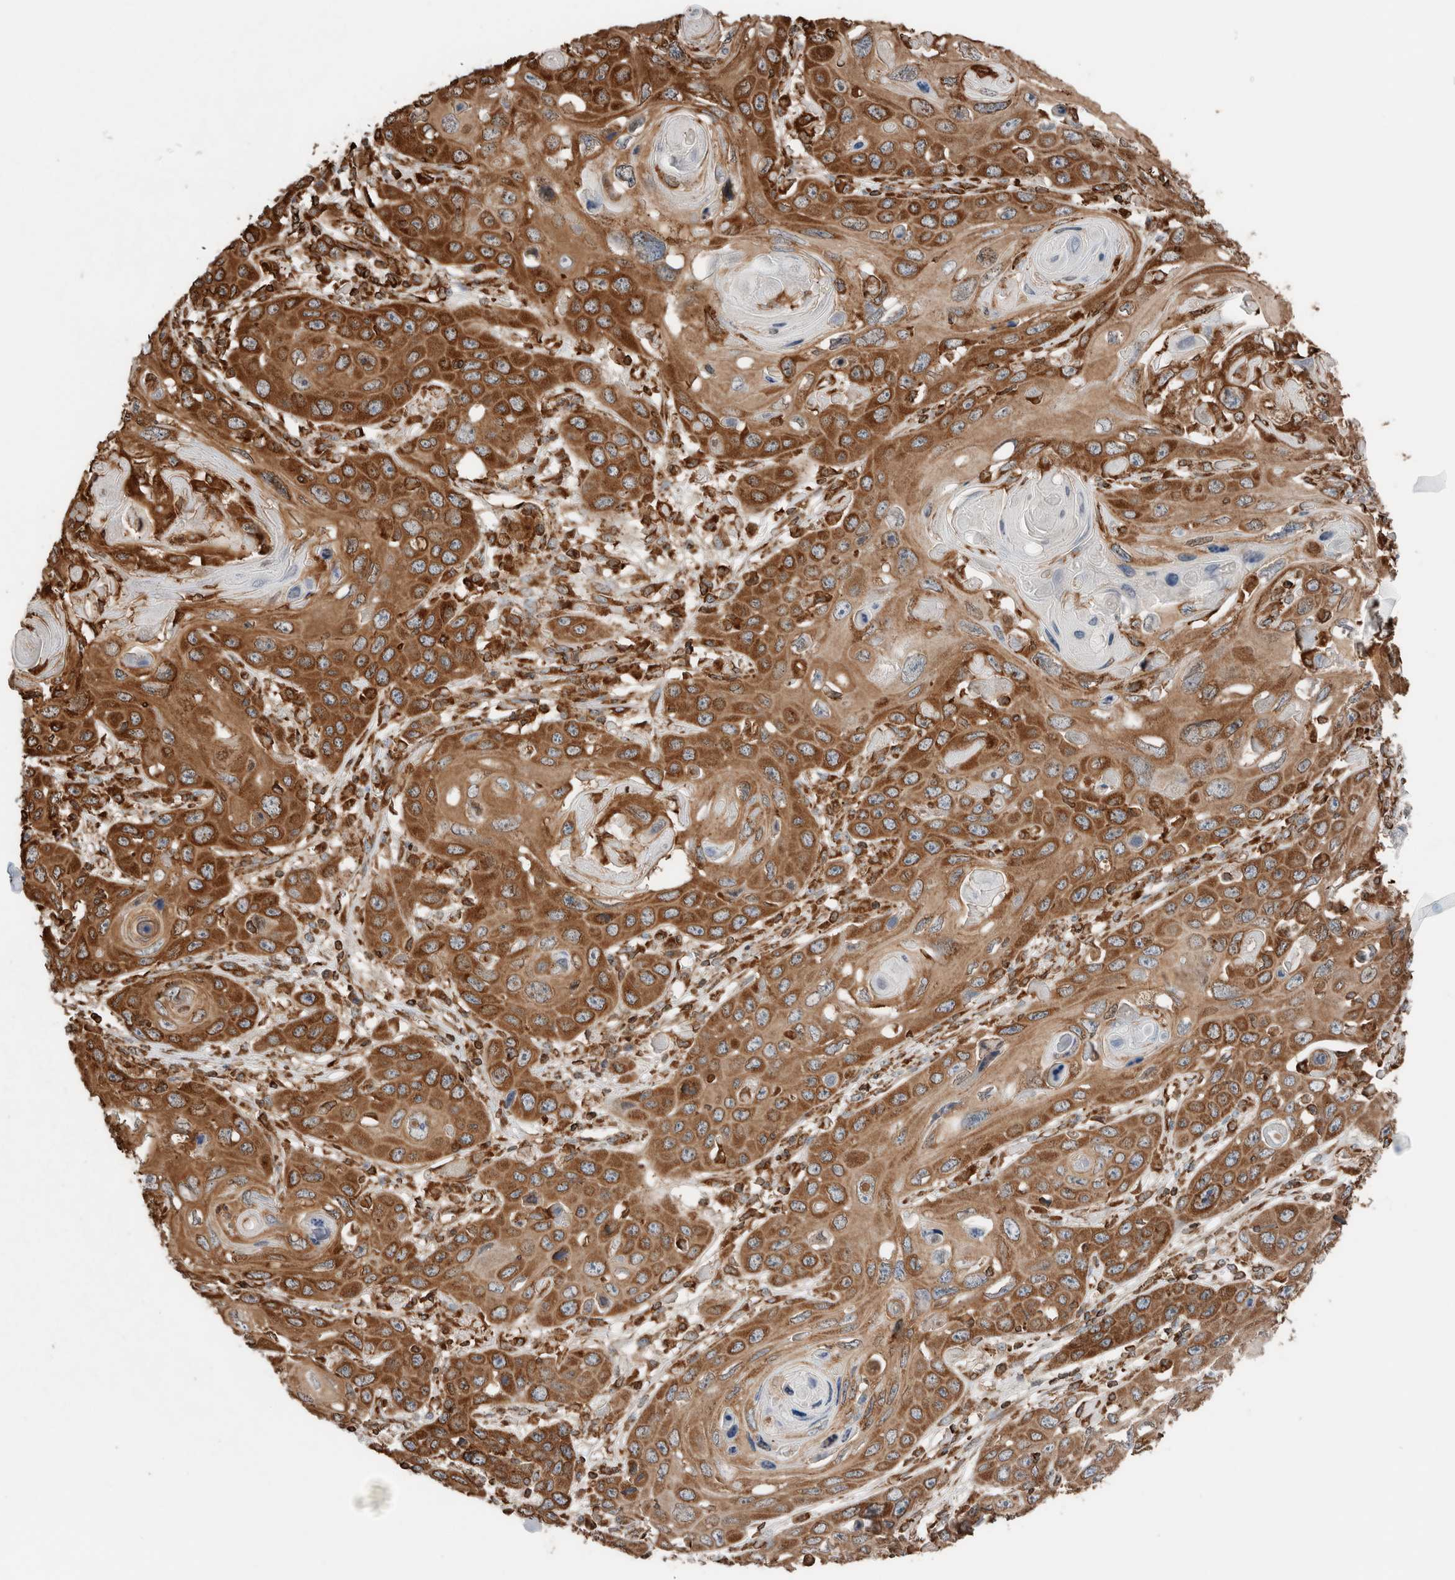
{"staining": {"intensity": "strong", "quantity": ">75%", "location": "cytoplasmic/membranous"}, "tissue": "skin cancer", "cell_type": "Tumor cells", "image_type": "cancer", "snomed": [{"axis": "morphology", "description": "Squamous cell carcinoma, NOS"}, {"axis": "topography", "description": "Skin"}], "caption": "Protein expression analysis of human skin cancer reveals strong cytoplasmic/membranous positivity in about >75% of tumor cells.", "gene": "ERAP2", "patient": {"sex": "male", "age": 55}}